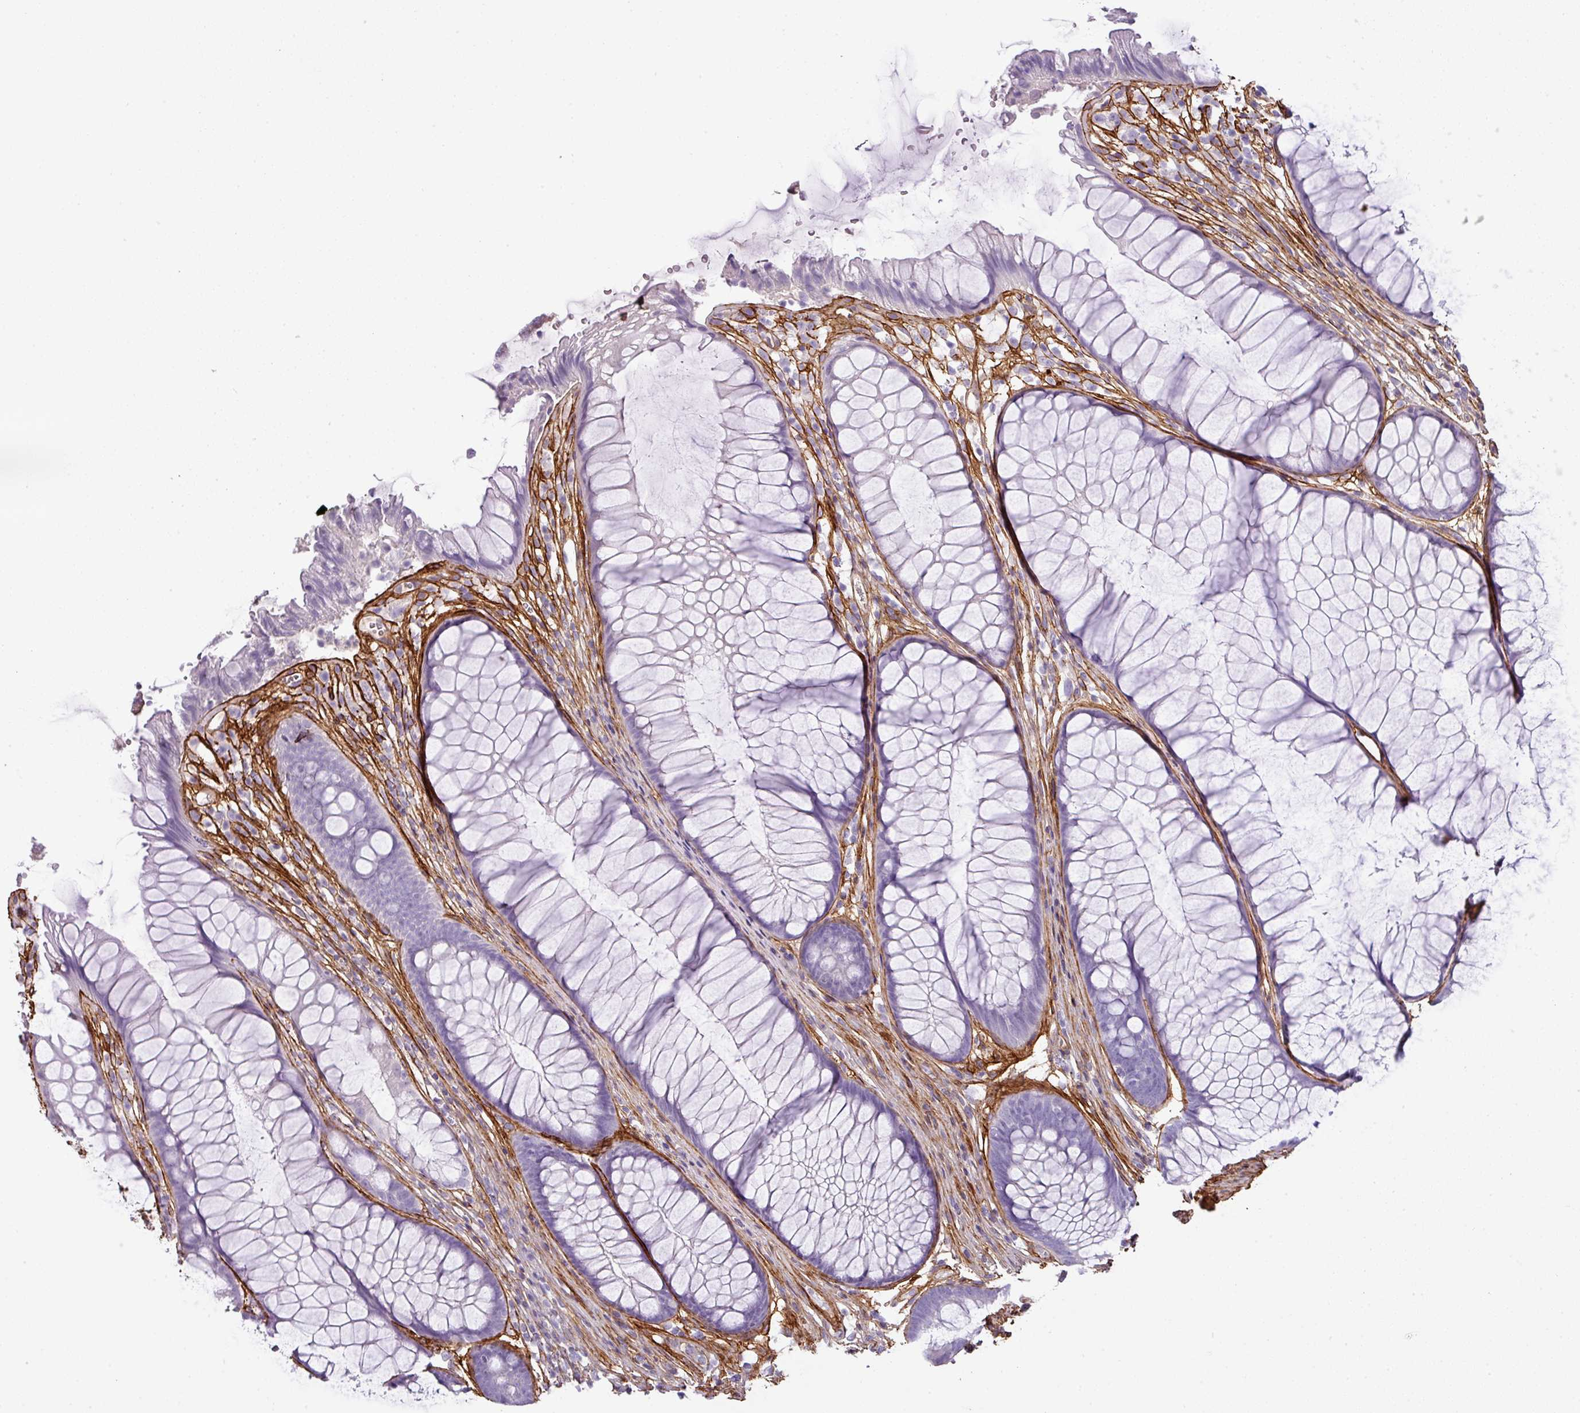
{"staining": {"intensity": "negative", "quantity": "none", "location": "none"}, "tissue": "rectum", "cell_type": "Glandular cells", "image_type": "normal", "snomed": [{"axis": "morphology", "description": "Normal tissue, NOS"}, {"axis": "topography", "description": "Smooth muscle"}, {"axis": "topography", "description": "Rectum"}], "caption": "Glandular cells are negative for brown protein staining in benign rectum.", "gene": "PARD6G", "patient": {"sex": "male", "age": 53}}